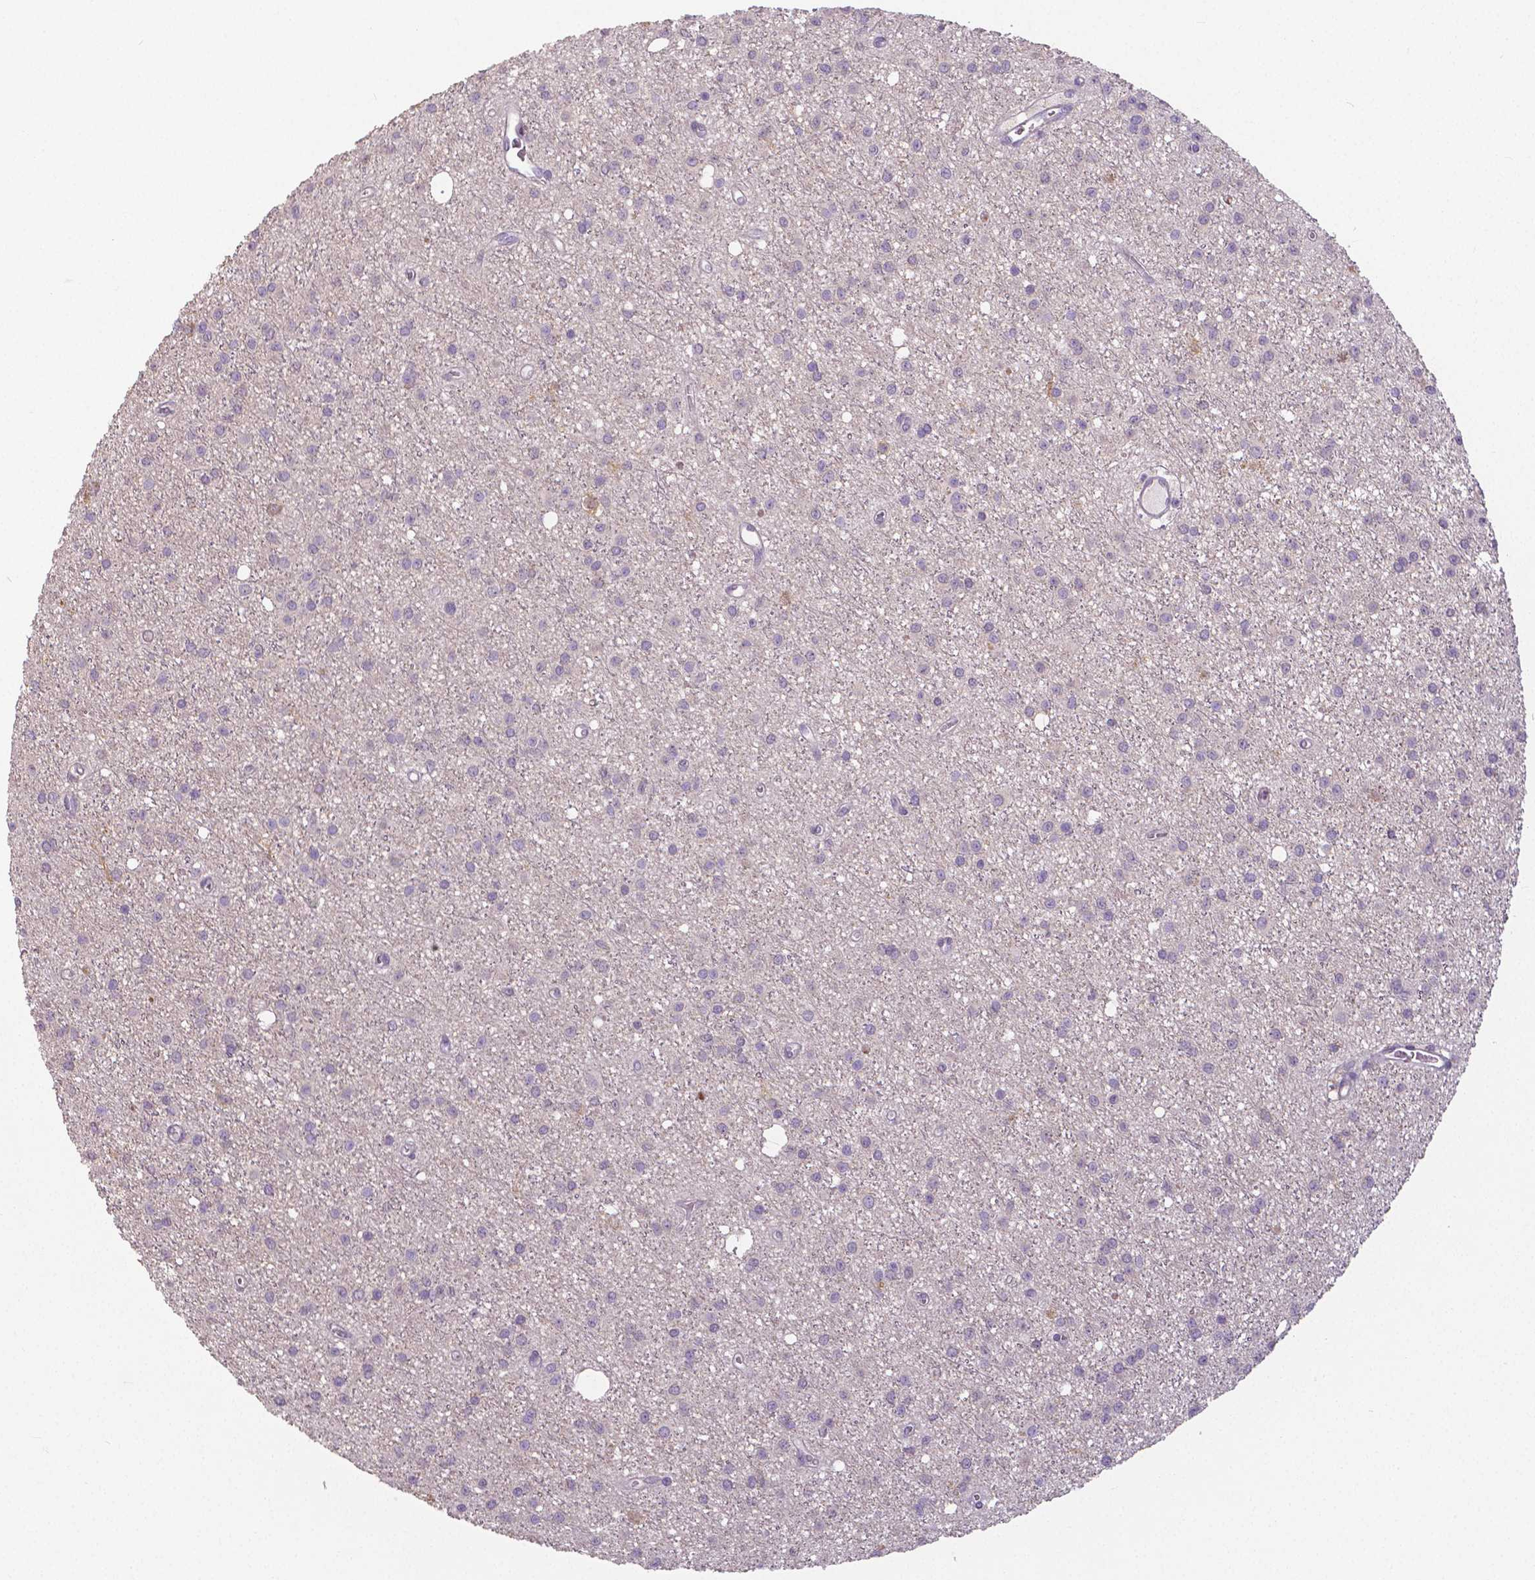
{"staining": {"intensity": "negative", "quantity": "none", "location": "none"}, "tissue": "glioma", "cell_type": "Tumor cells", "image_type": "cancer", "snomed": [{"axis": "morphology", "description": "Glioma, malignant, Low grade"}, {"axis": "topography", "description": "Brain"}], "caption": "High magnification brightfield microscopy of glioma stained with DAB (3,3'-diaminobenzidine) (brown) and counterstained with hematoxylin (blue): tumor cells show no significant staining. The staining is performed using DAB (3,3'-diaminobenzidine) brown chromogen with nuclei counter-stained in using hematoxylin.", "gene": "CRMP1", "patient": {"sex": "male", "age": 27}}